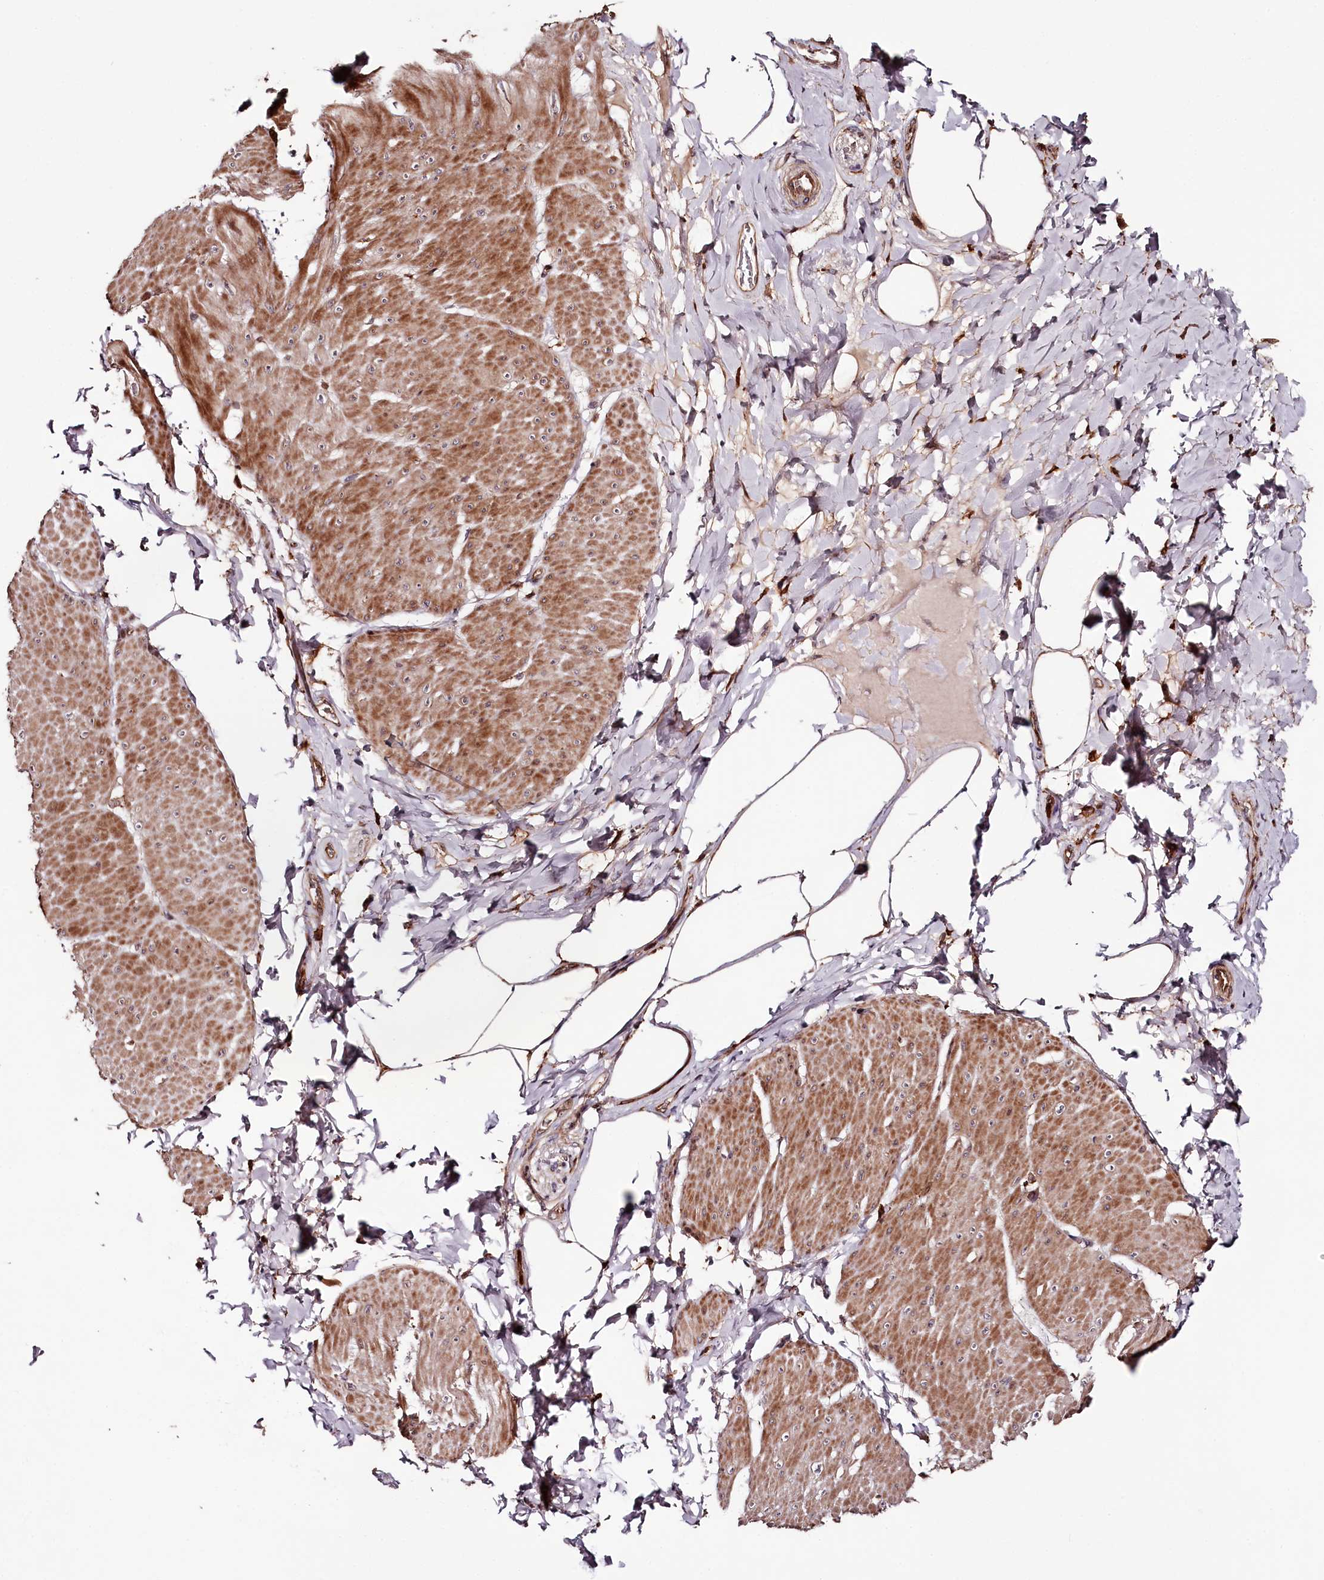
{"staining": {"intensity": "moderate", "quantity": ">75%", "location": "cytoplasmic/membranous"}, "tissue": "smooth muscle", "cell_type": "Smooth muscle cells", "image_type": "normal", "snomed": [{"axis": "morphology", "description": "Urothelial carcinoma, High grade"}, {"axis": "topography", "description": "Urinary bladder"}], "caption": "An image showing moderate cytoplasmic/membranous positivity in about >75% of smooth muscle cells in unremarkable smooth muscle, as visualized by brown immunohistochemical staining.", "gene": "KIF14", "patient": {"sex": "male", "age": 46}}